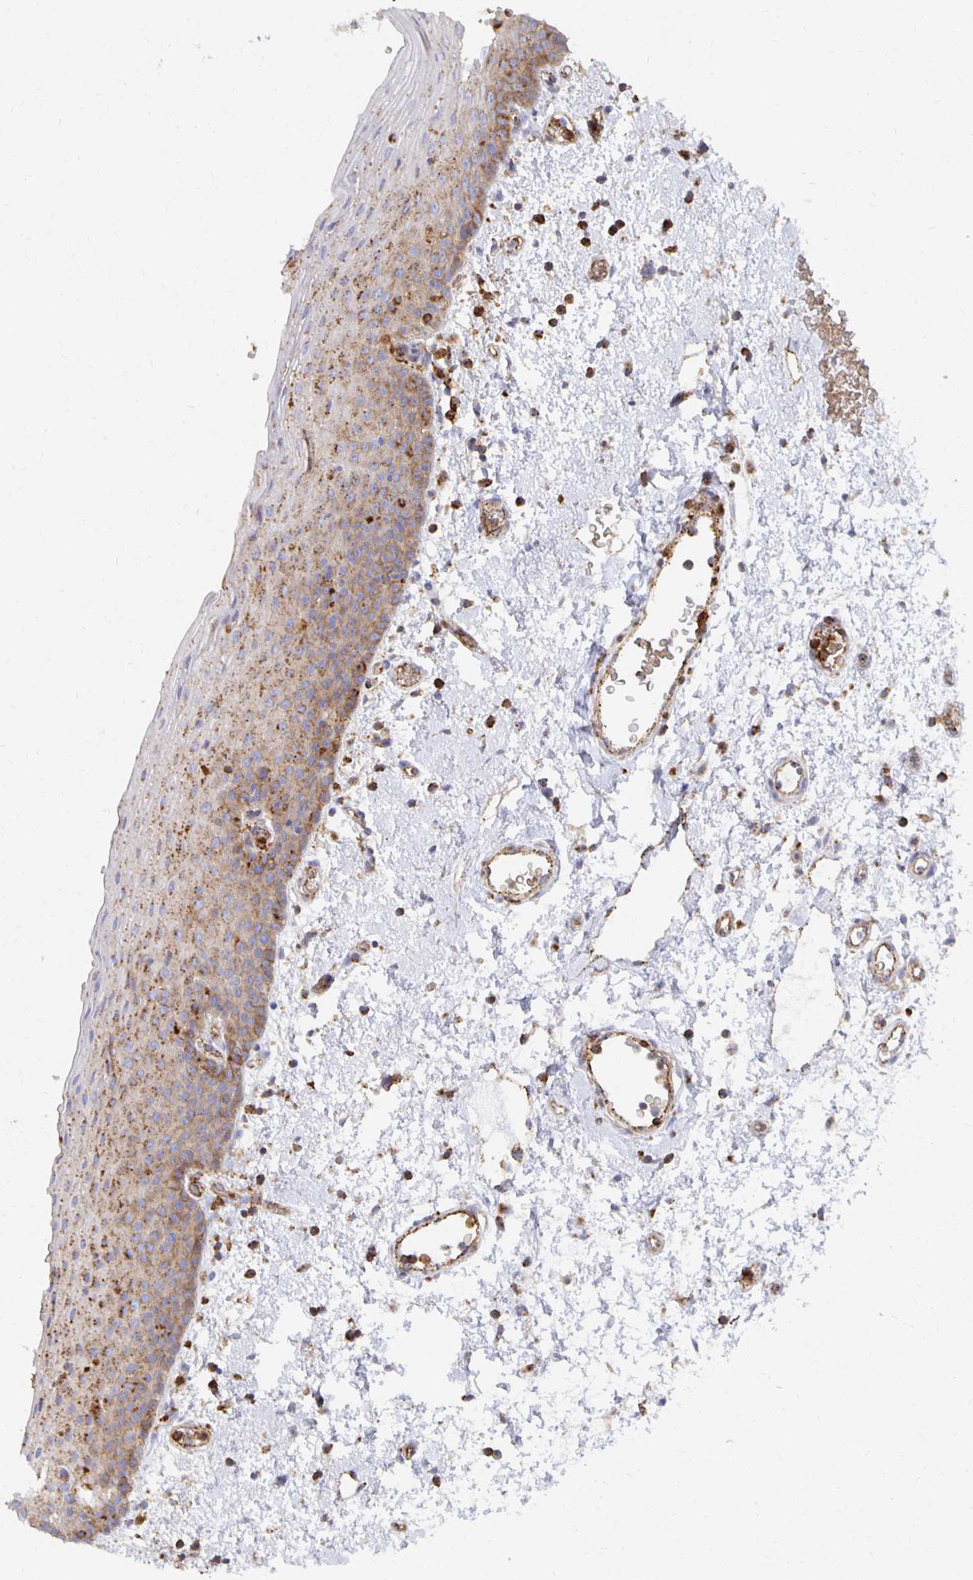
{"staining": {"intensity": "moderate", "quantity": "25%-75%", "location": "cytoplasmic/membranous"}, "tissue": "oral mucosa", "cell_type": "Squamous epithelial cells", "image_type": "normal", "snomed": [{"axis": "morphology", "description": "Normal tissue, NOS"}, {"axis": "topography", "description": "Oral tissue"}, {"axis": "topography", "description": "Head-Neck"}], "caption": "Protein staining of benign oral mucosa displays moderate cytoplasmic/membranous positivity in about 25%-75% of squamous epithelial cells.", "gene": "TAAR1", "patient": {"sex": "female", "age": 55}}